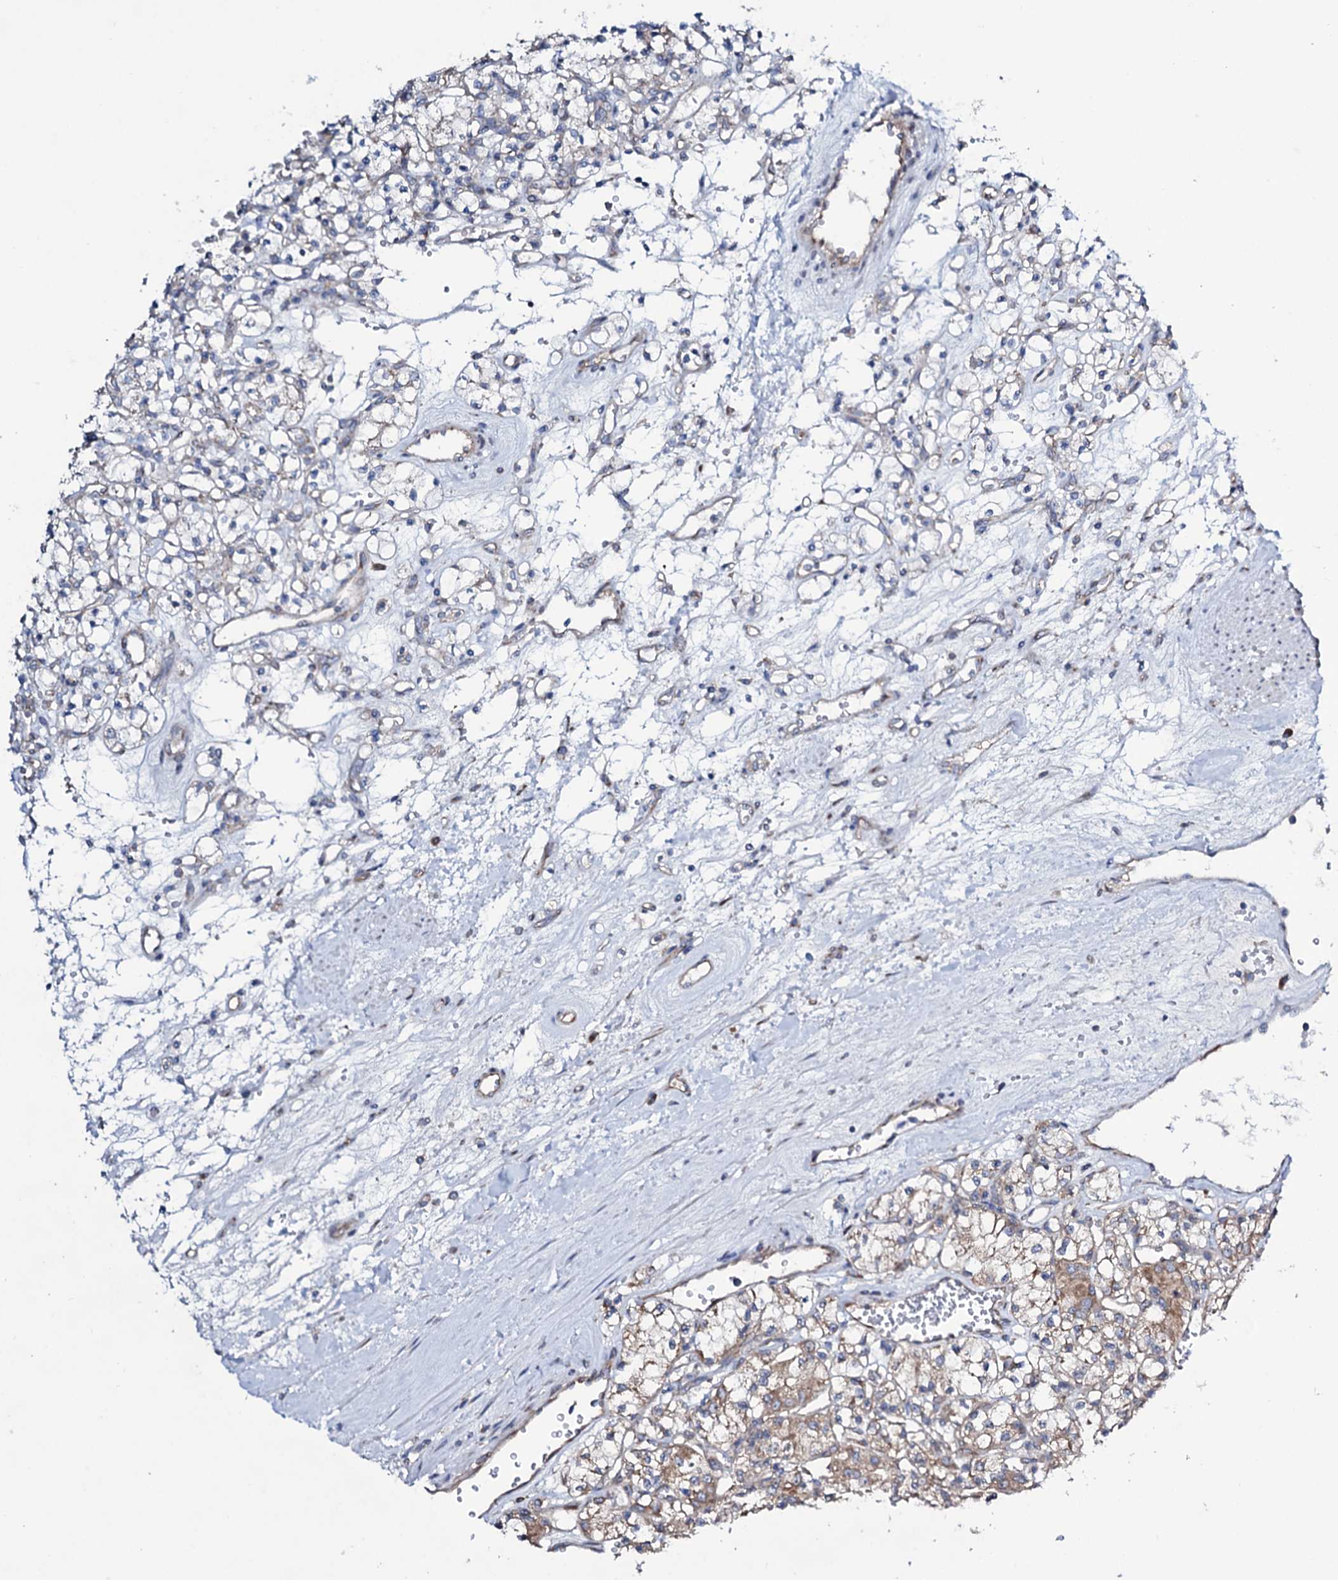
{"staining": {"intensity": "weak", "quantity": "25%-75%", "location": "cytoplasmic/membranous"}, "tissue": "renal cancer", "cell_type": "Tumor cells", "image_type": "cancer", "snomed": [{"axis": "morphology", "description": "Adenocarcinoma, NOS"}, {"axis": "topography", "description": "Kidney"}], "caption": "Tumor cells display low levels of weak cytoplasmic/membranous staining in about 25%-75% of cells in renal cancer.", "gene": "STARD13", "patient": {"sex": "female", "age": 59}}